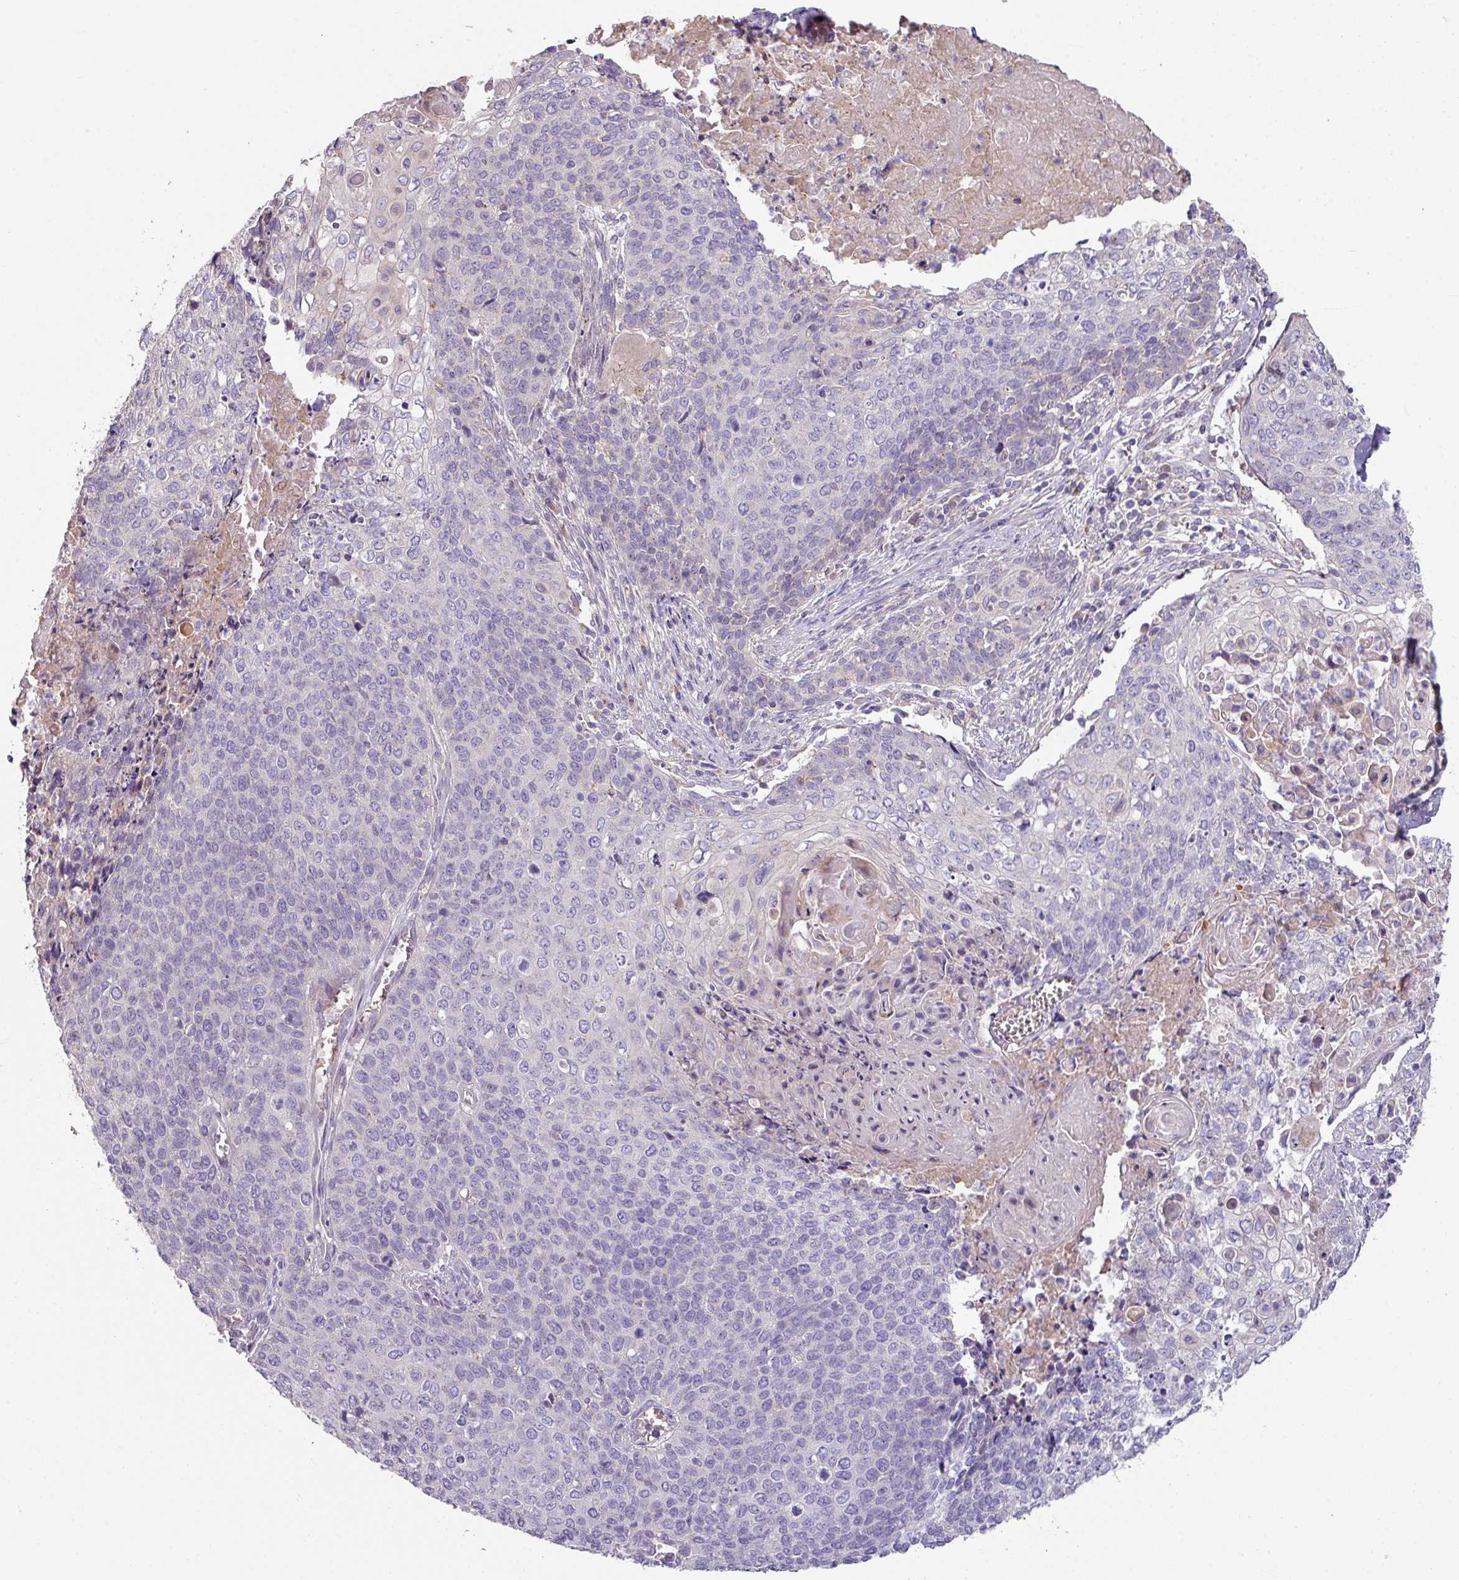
{"staining": {"intensity": "negative", "quantity": "none", "location": "none"}, "tissue": "cervical cancer", "cell_type": "Tumor cells", "image_type": "cancer", "snomed": [{"axis": "morphology", "description": "Squamous cell carcinoma, NOS"}, {"axis": "topography", "description": "Cervix"}], "caption": "DAB immunohistochemical staining of cervical squamous cell carcinoma demonstrates no significant expression in tumor cells.", "gene": "LRRC9", "patient": {"sex": "female", "age": 39}}